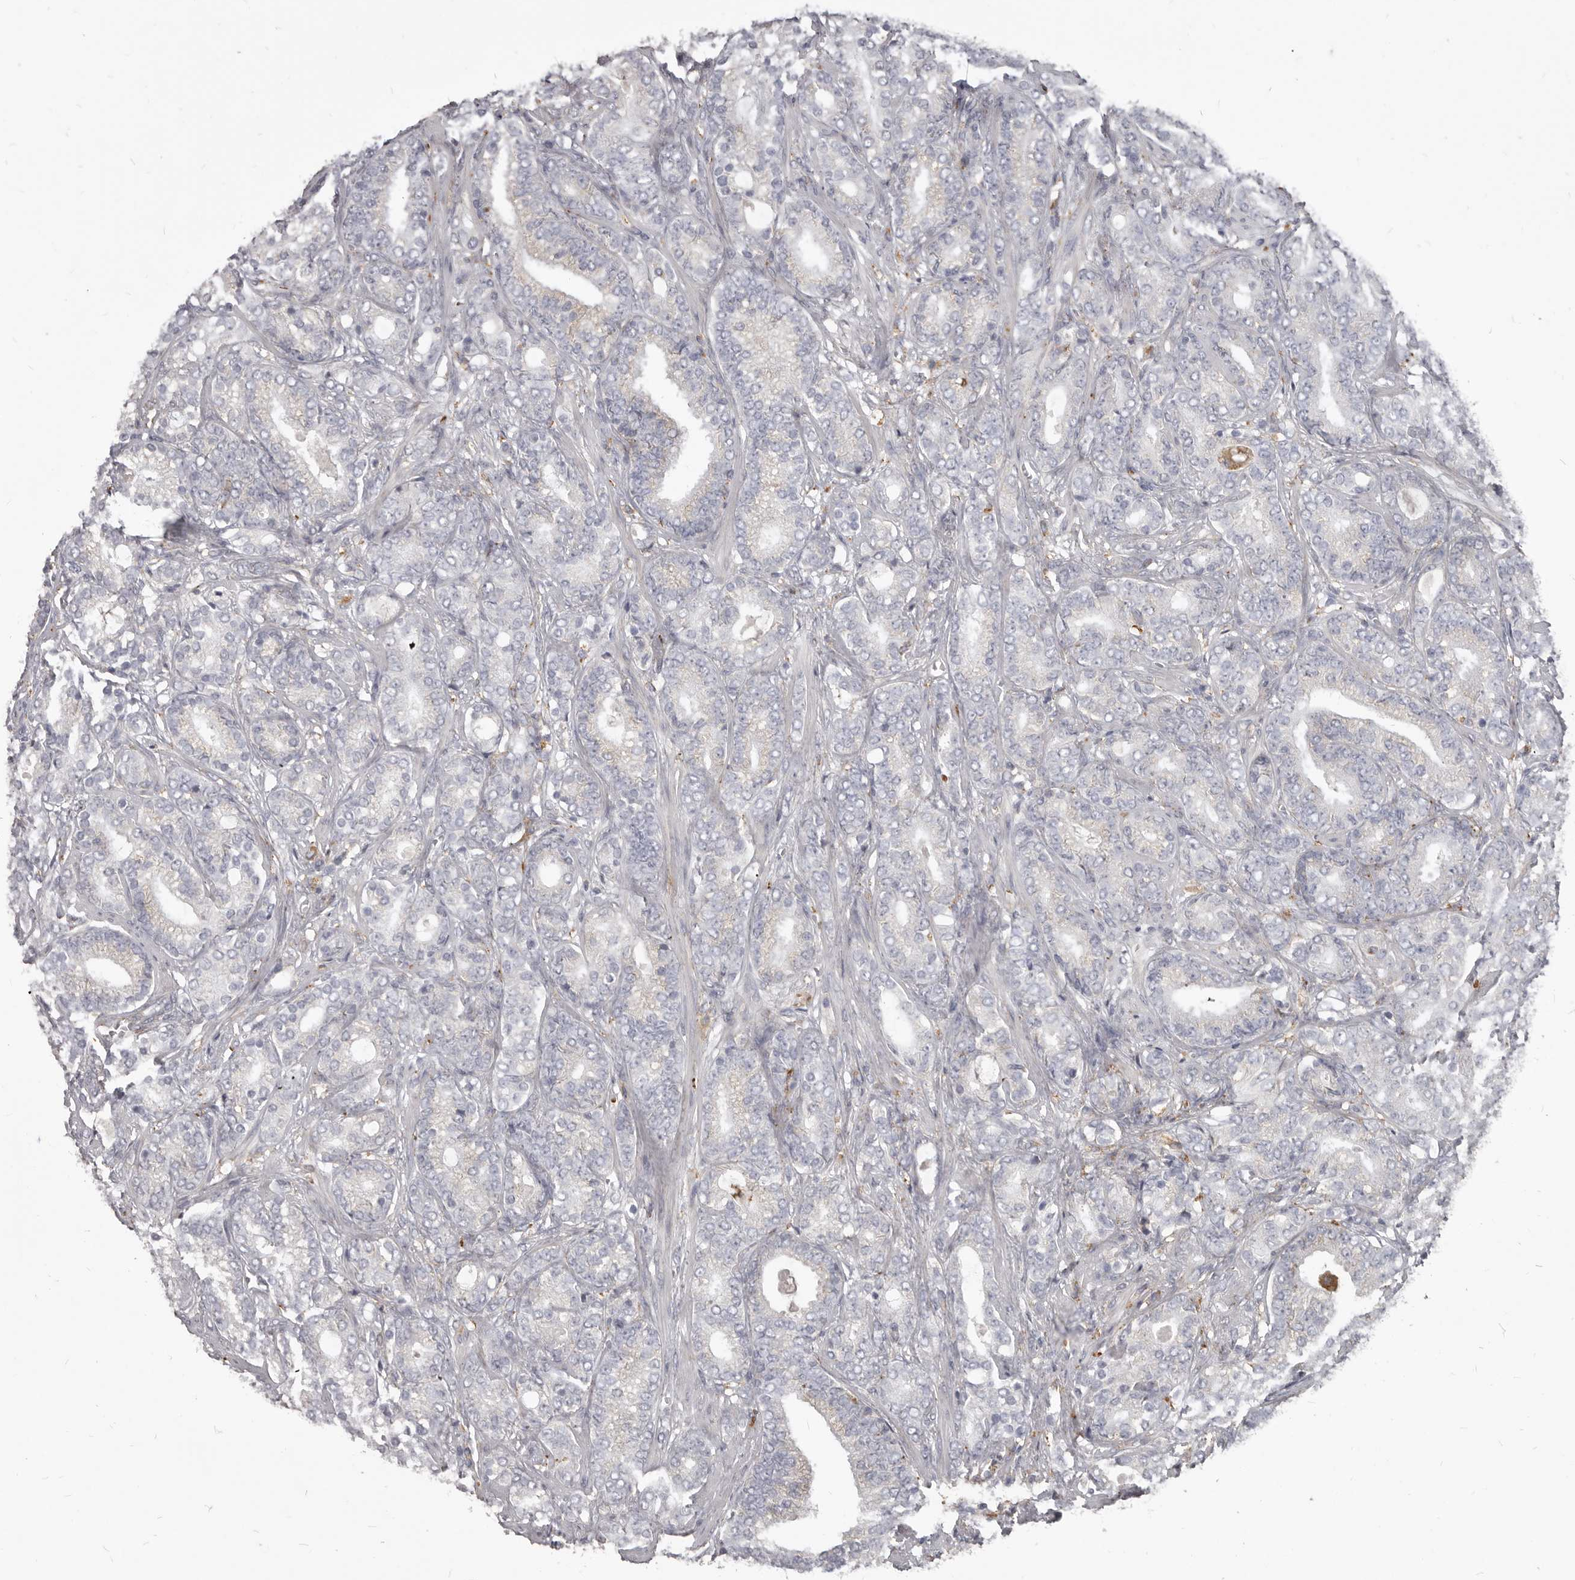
{"staining": {"intensity": "weak", "quantity": "25%-75%", "location": "cytoplasmic/membranous"}, "tissue": "prostate cancer", "cell_type": "Tumor cells", "image_type": "cancer", "snomed": [{"axis": "morphology", "description": "Adenocarcinoma, High grade"}, {"axis": "topography", "description": "Prostate and seminal vesicle, NOS"}], "caption": "Weak cytoplasmic/membranous protein staining is identified in approximately 25%-75% of tumor cells in prostate cancer.", "gene": "PI4K2A", "patient": {"sex": "male", "age": 67}}